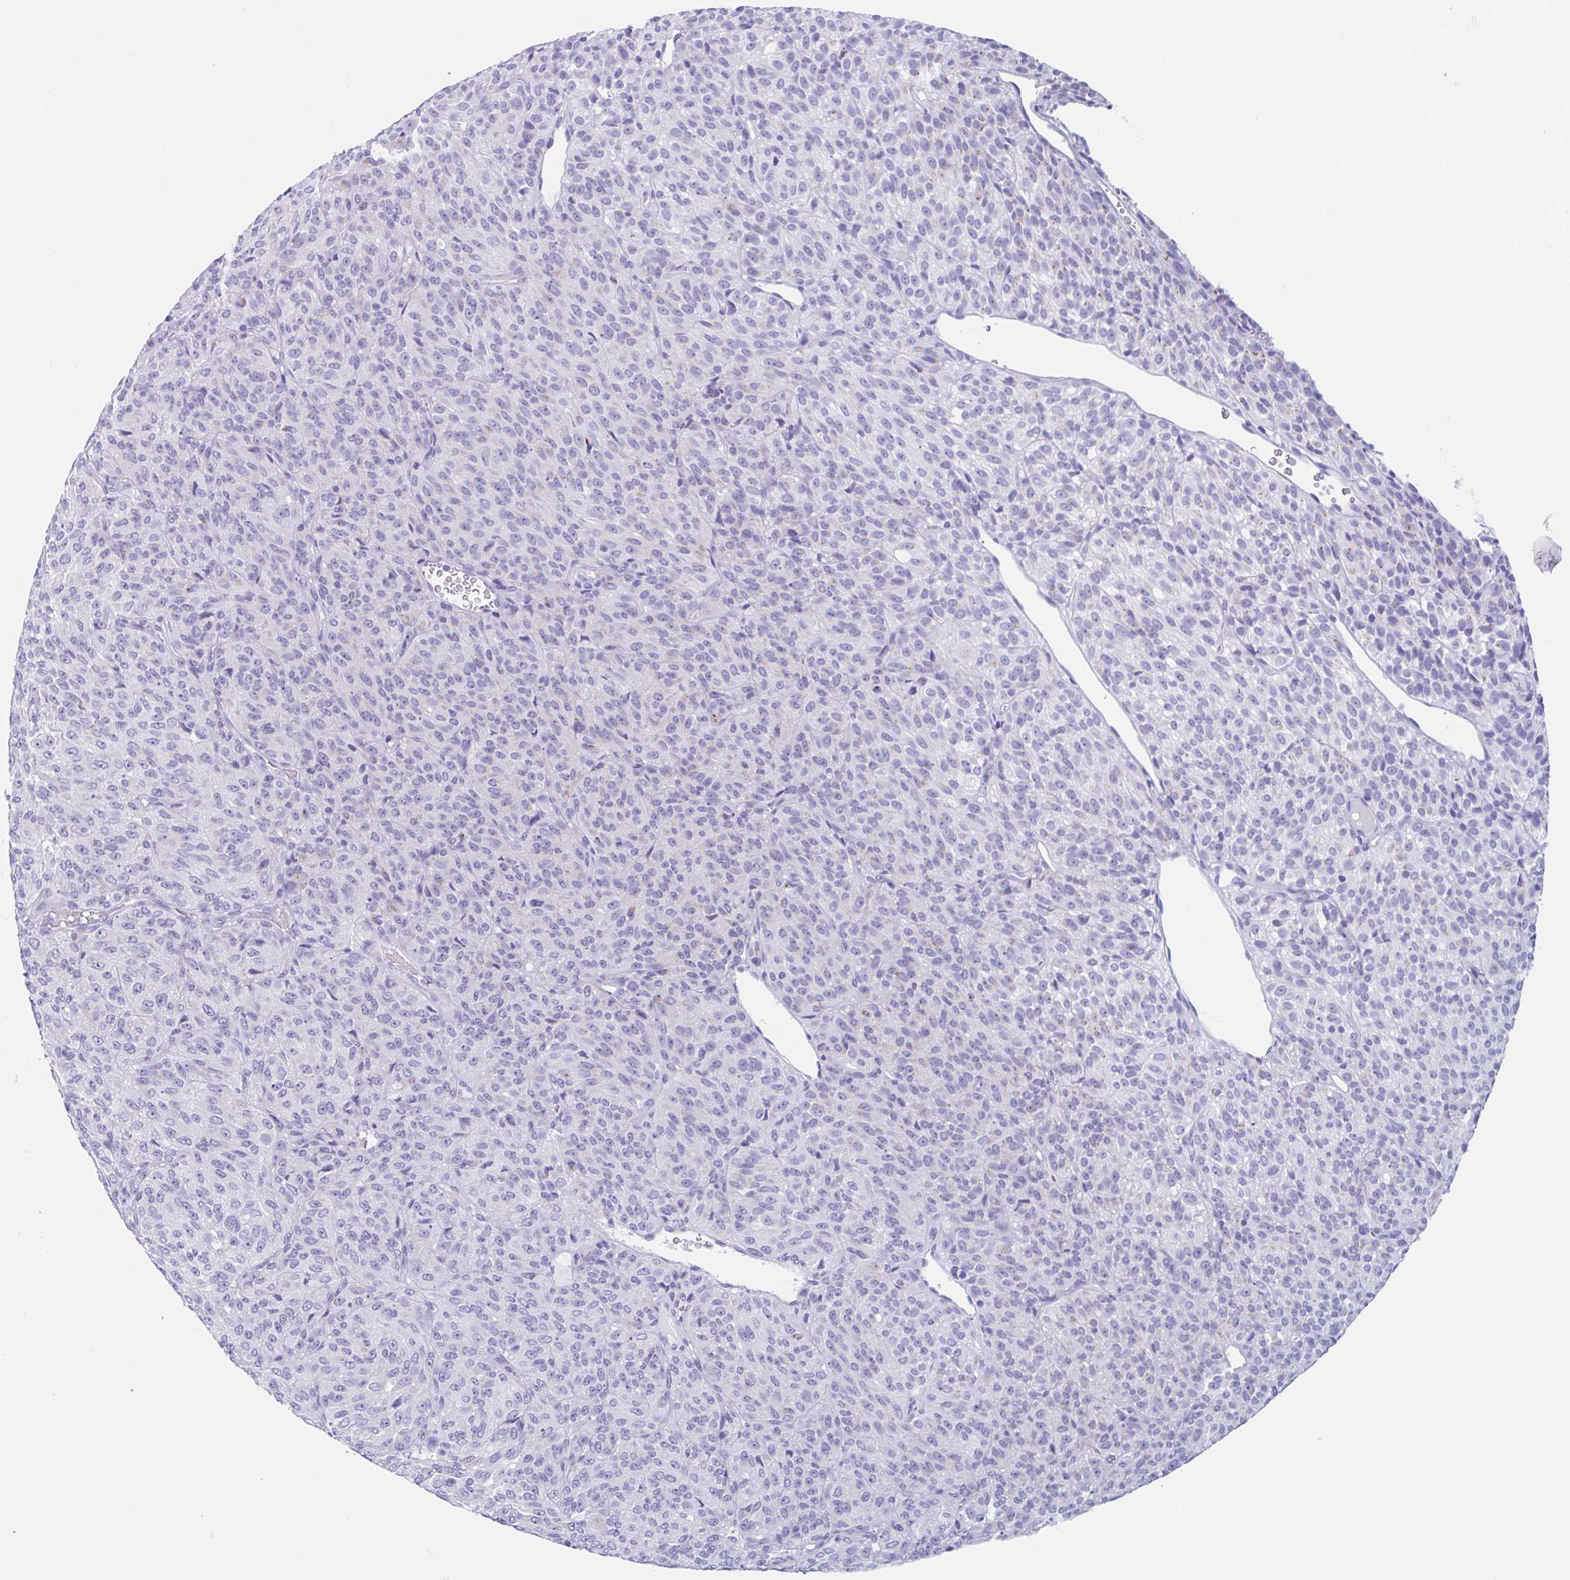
{"staining": {"intensity": "negative", "quantity": "none", "location": "none"}, "tissue": "melanoma", "cell_type": "Tumor cells", "image_type": "cancer", "snomed": [{"axis": "morphology", "description": "Malignant melanoma, Metastatic site"}, {"axis": "topography", "description": "Brain"}], "caption": "An image of melanoma stained for a protein shows no brown staining in tumor cells. (DAB (3,3'-diaminobenzidine) IHC visualized using brightfield microscopy, high magnification).", "gene": "CPTP", "patient": {"sex": "female", "age": 56}}